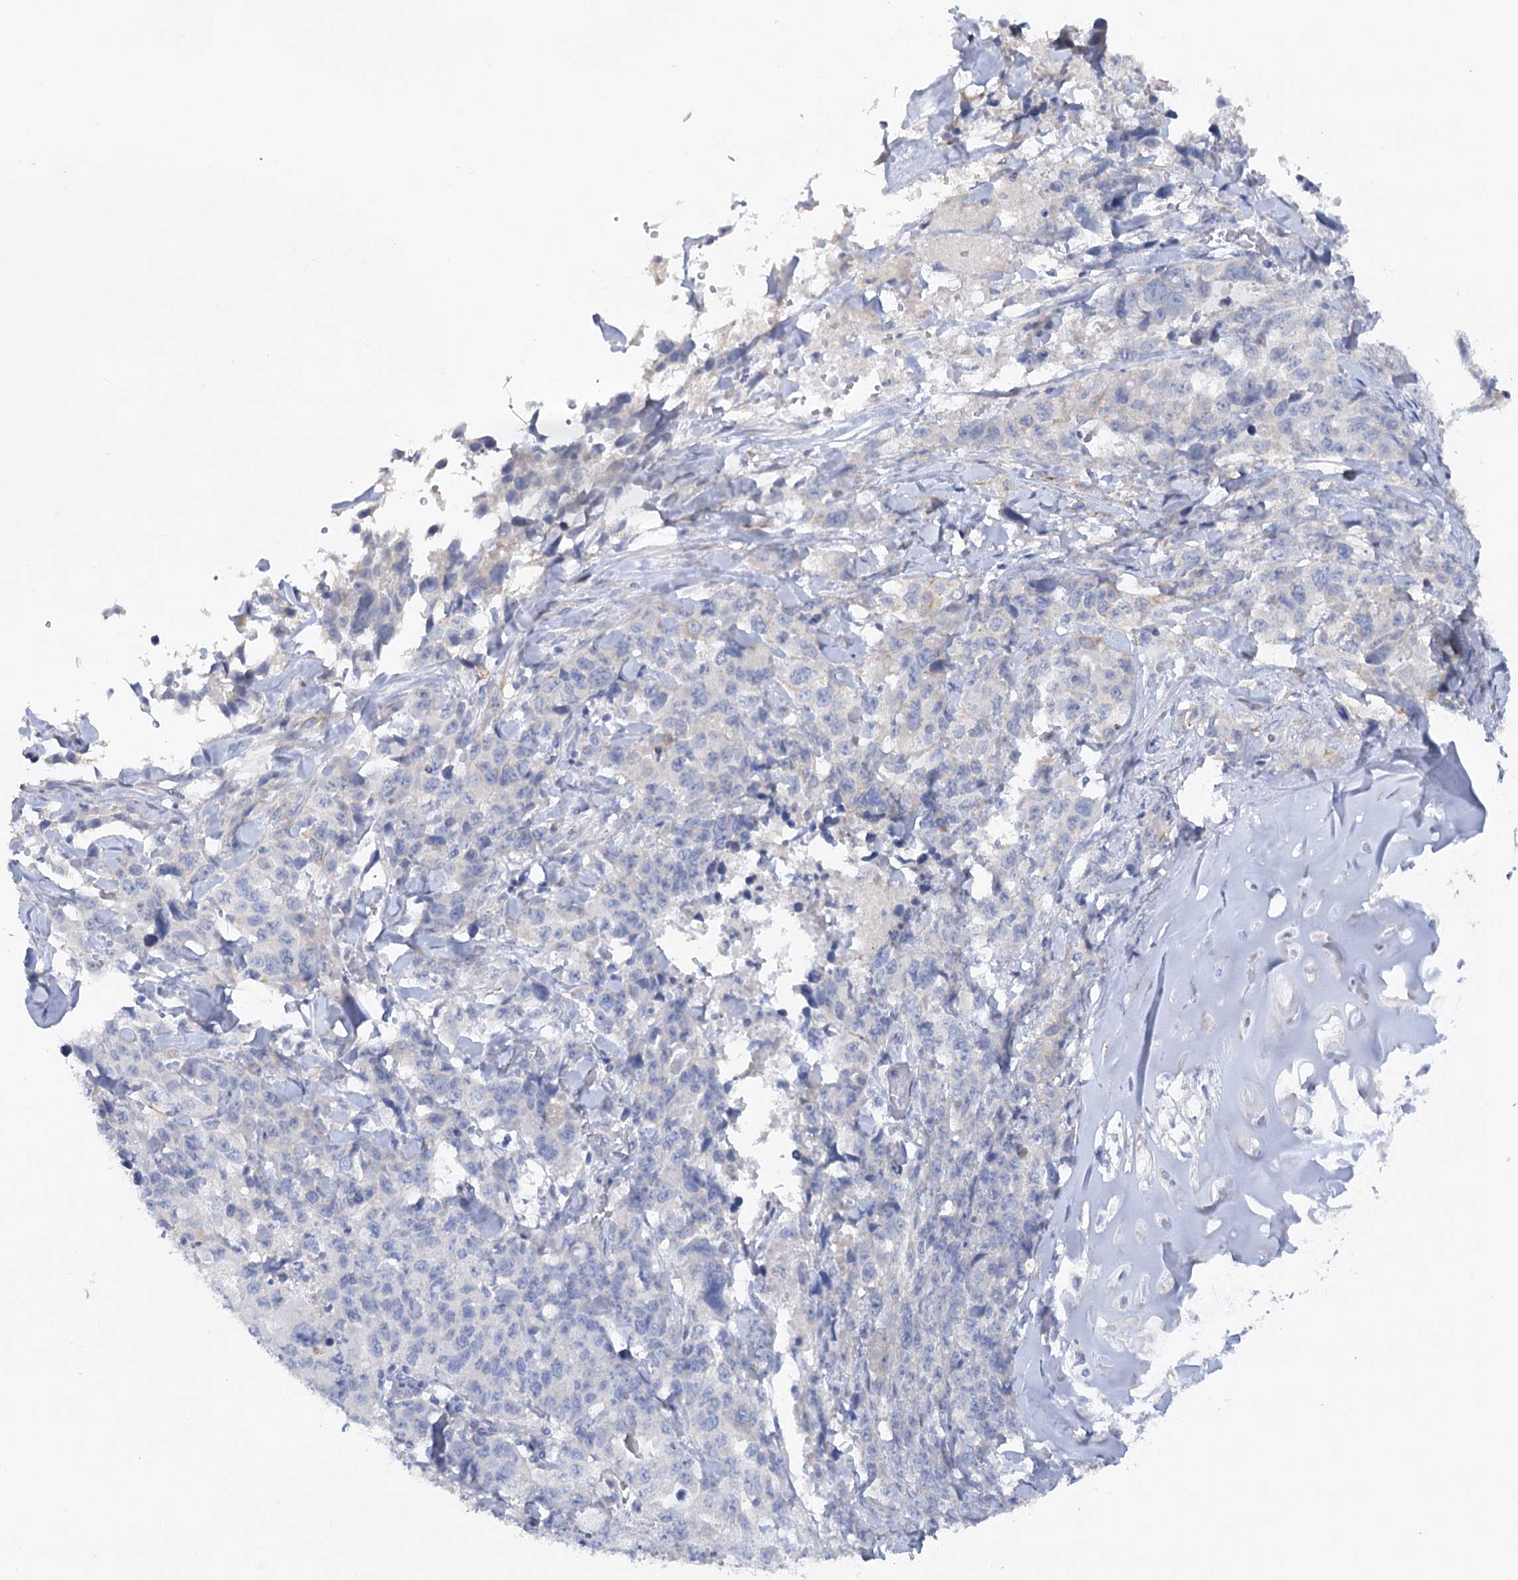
{"staining": {"intensity": "negative", "quantity": "none", "location": "none"}, "tissue": "lung cancer", "cell_type": "Tumor cells", "image_type": "cancer", "snomed": [{"axis": "morphology", "description": "Adenocarcinoma, NOS"}, {"axis": "topography", "description": "Lung"}], "caption": "Human lung cancer stained for a protein using immunohistochemistry (IHC) exhibits no positivity in tumor cells.", "gene": "SCN11A", "patient": {"sex": "female", "age": 51}}